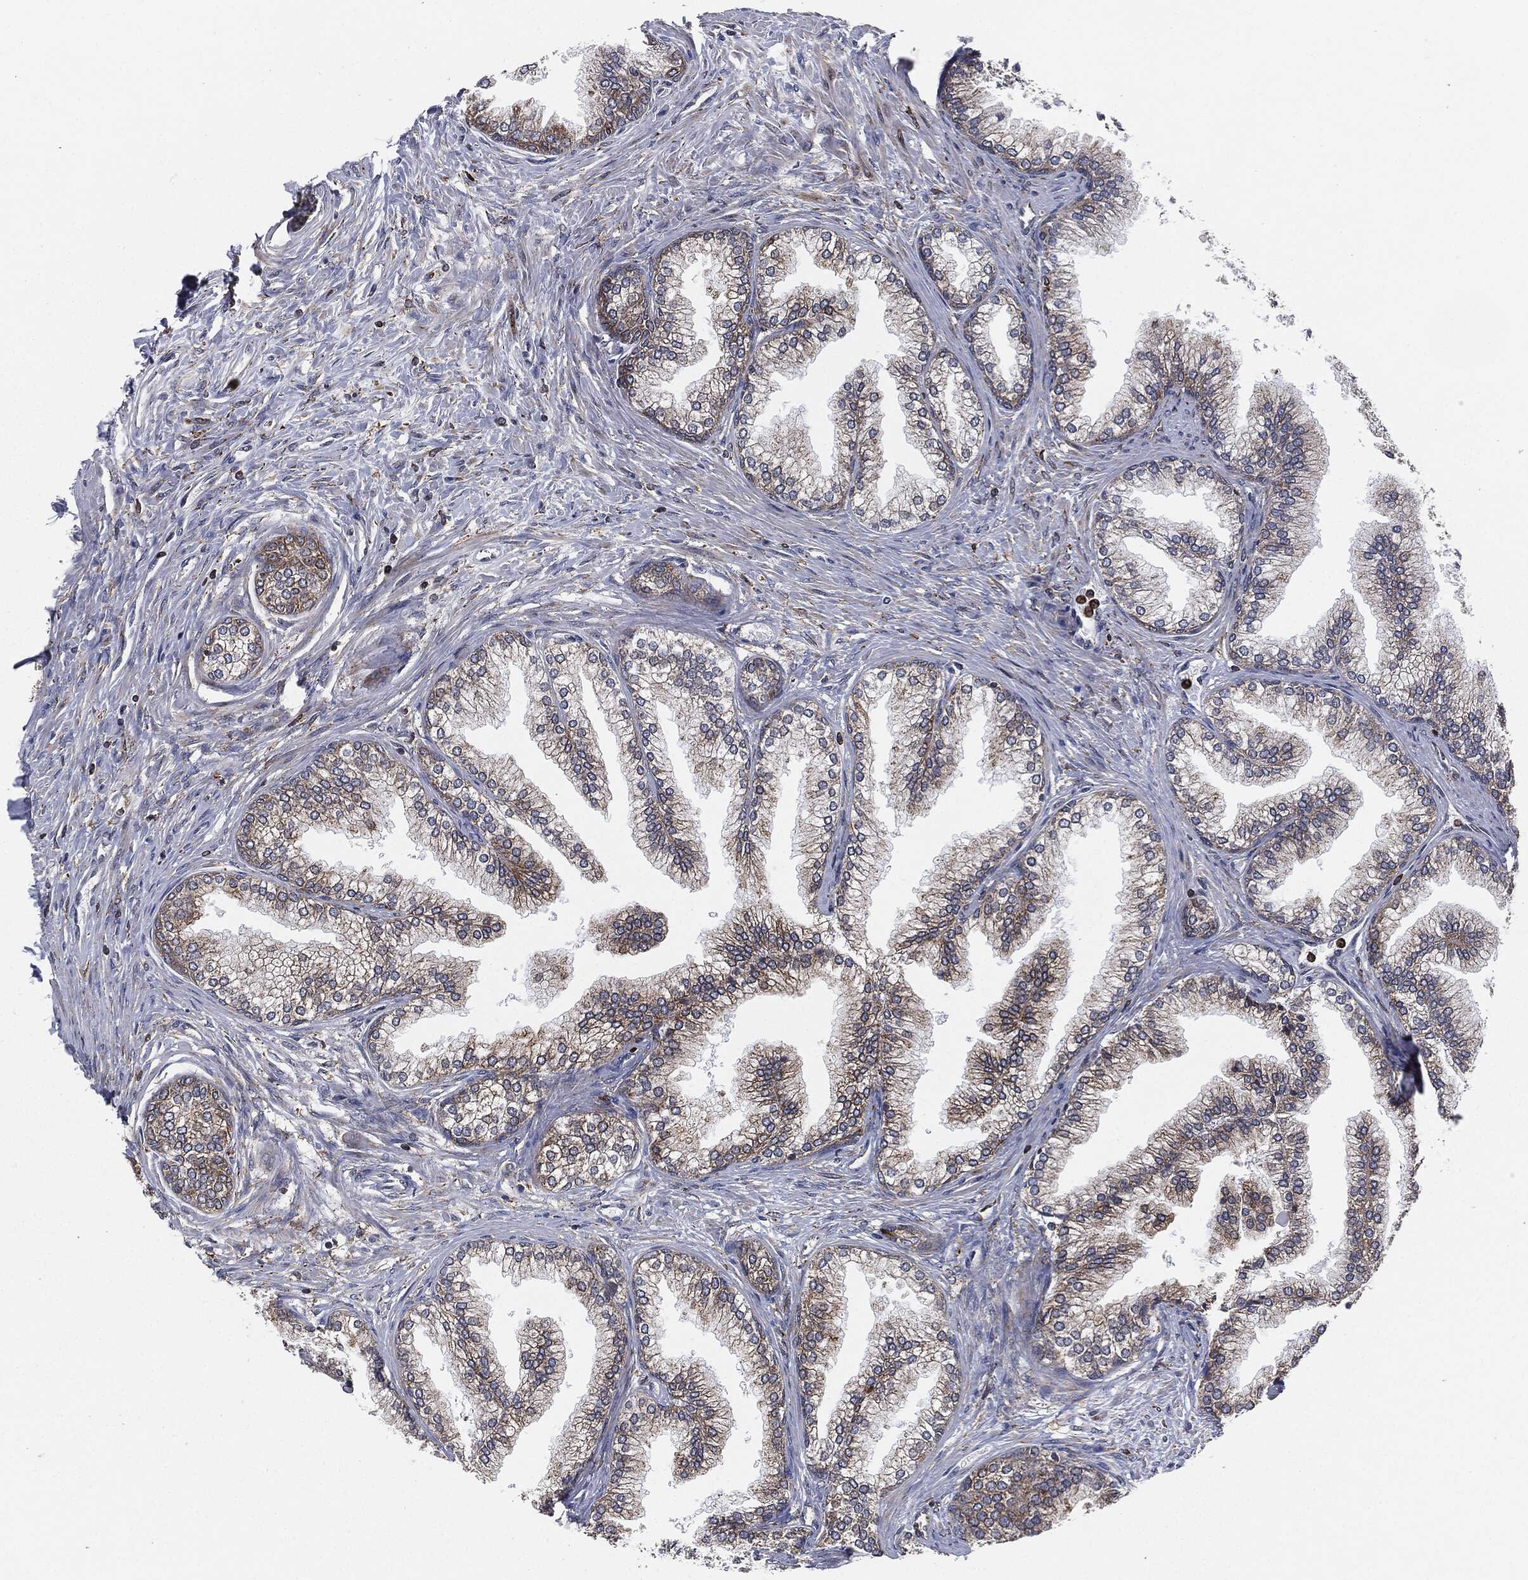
{"staining": {"intensity": "strong", "quantity": "25%-75%", "location": "cytoplasmic/membranous"}, "tissue": "prostate", "cell_type": "Glandular cells", "image_type": "normal", "snomed": [{"axis": "morphology", "description": "Normal tissue, NOS"}, {"axis": "topography", "description": "Prostate"}], "caption": "Immunohistochemical staining of benign prostate shows 25%-75% levels of strong cytoplasmic/membranous protein staining in about 25%-75% of glandular cells.", "gene": "CALR", "patient": {"sex": "male", "age": 72}}